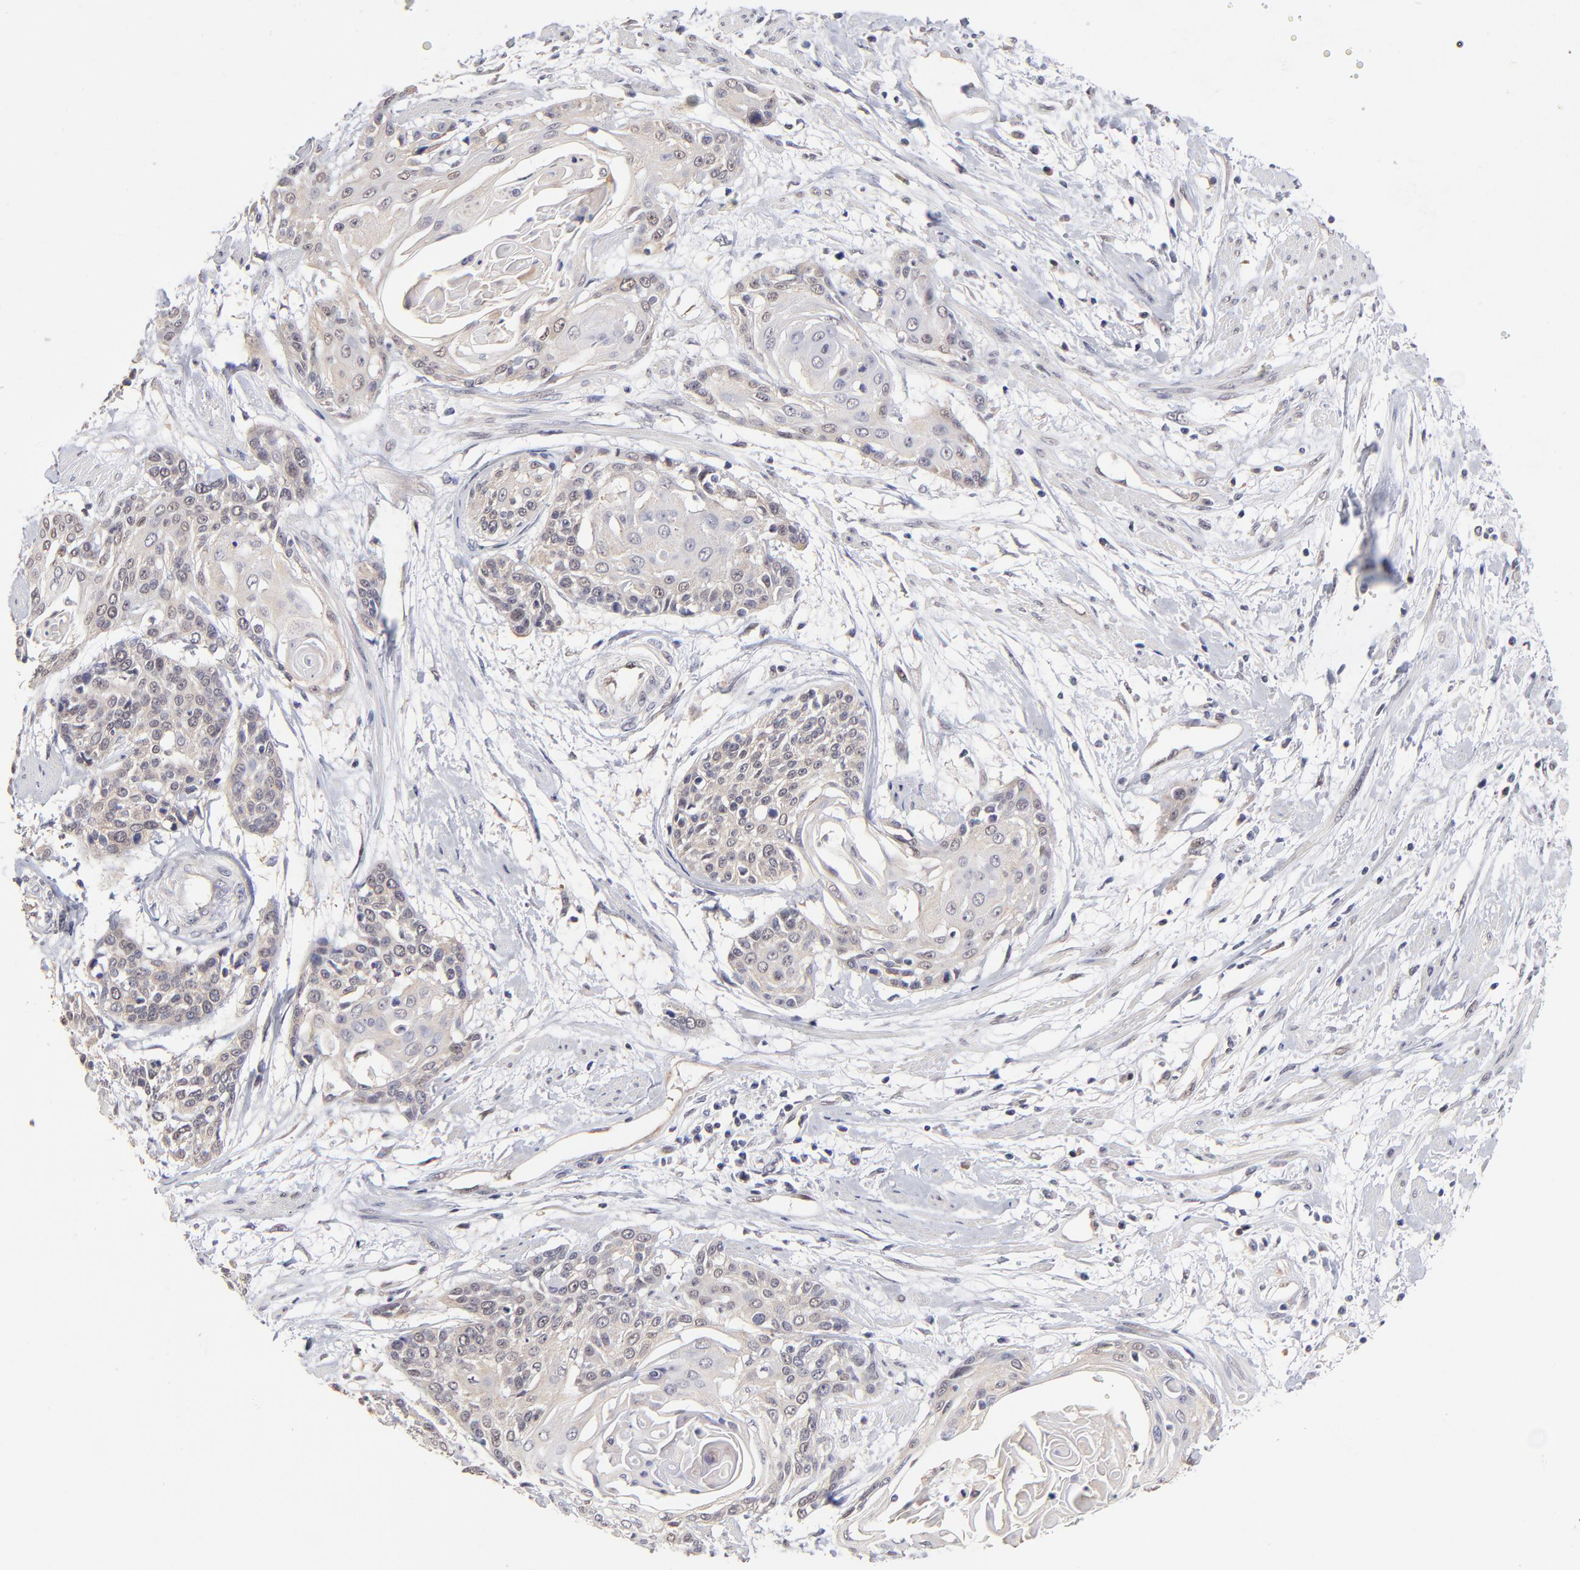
{"staining": {"intensity": "weak", "quantity": "25%-75%", "location": "cytoplasmic/membranous"}, "tissue": "cervical cancer", "cell_type": "Tumor cells", "image_type": "cancer", "snomed": [{"axis": "morphology", "description": "Squamous cell carcinoma, NOS"}, {"axis": "topography", "description": "Cervix"}], "caption": "This micrograph reveals immunohistochemistry staining of human cervical squamous cell carcinoma, with low weak cytoplasmic/membranous expression in about 25%-75% of tumor cells.", "gene": "ZNF10", "patient": {"sex": "female", "age": 57}}